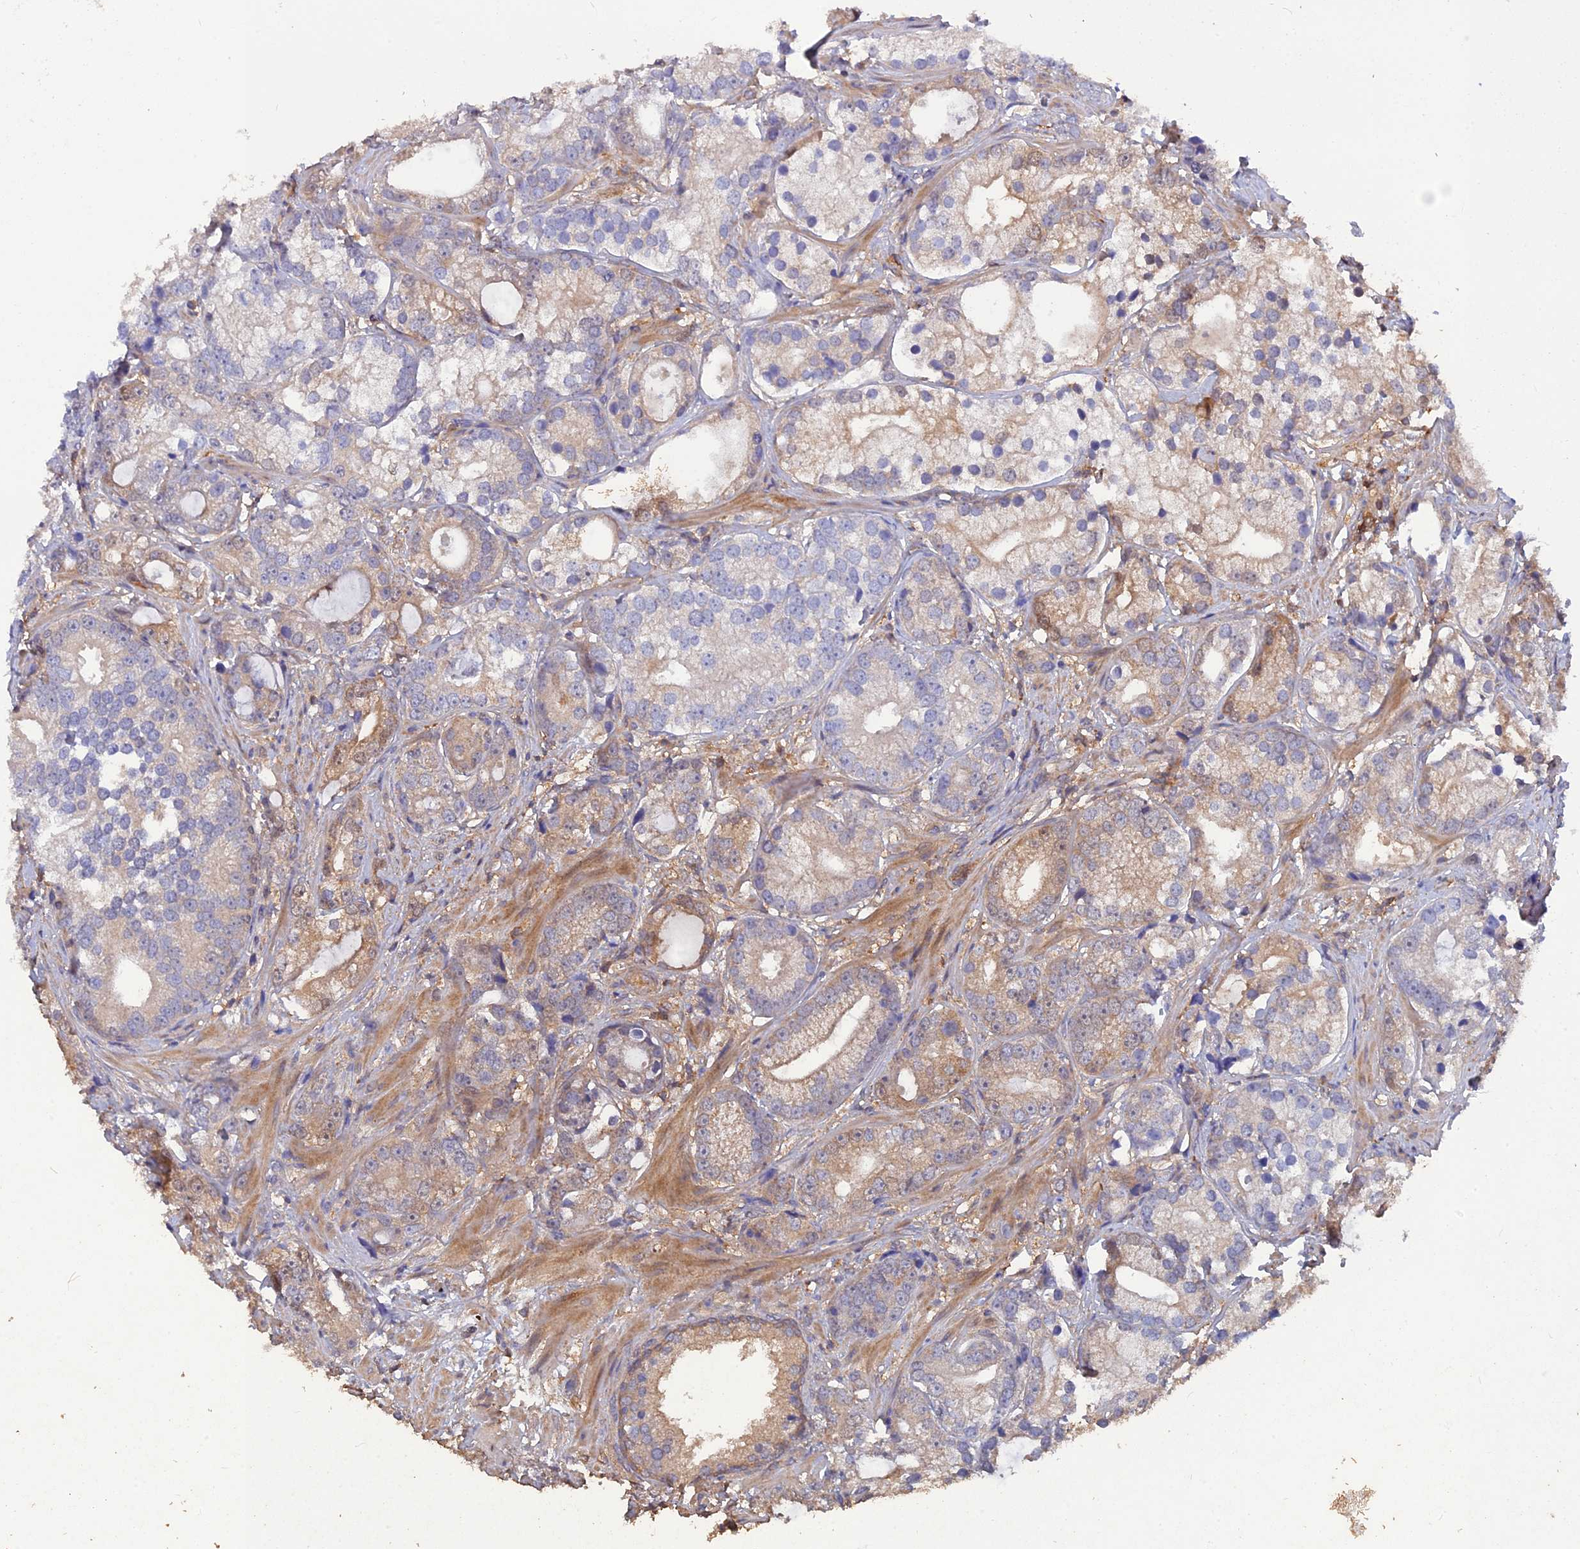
{"staining": {"intensity": "weak", "quantity": "25%-75%", "location": "cytoplasmic/membranous"}, "tissue": "prostate cancer", "cell_type": "Tumor cells", "image_type": "cancer", "snomed": [{"axis": "morphology", "description": "Adenocarcinoma, High grade"}, {"axis": "topography", "description": "Prostate"}], "caption": "IHC photomicrograph of human prostate high-grade adenocarcinoma stained for a protein (brown), which reveals low levels of weak cytoplasmic/membranous staining in approximately 25%-75% of tumor cells.", "gene": "BLVRA", "patient": {"sex": "male", "age": 75}}